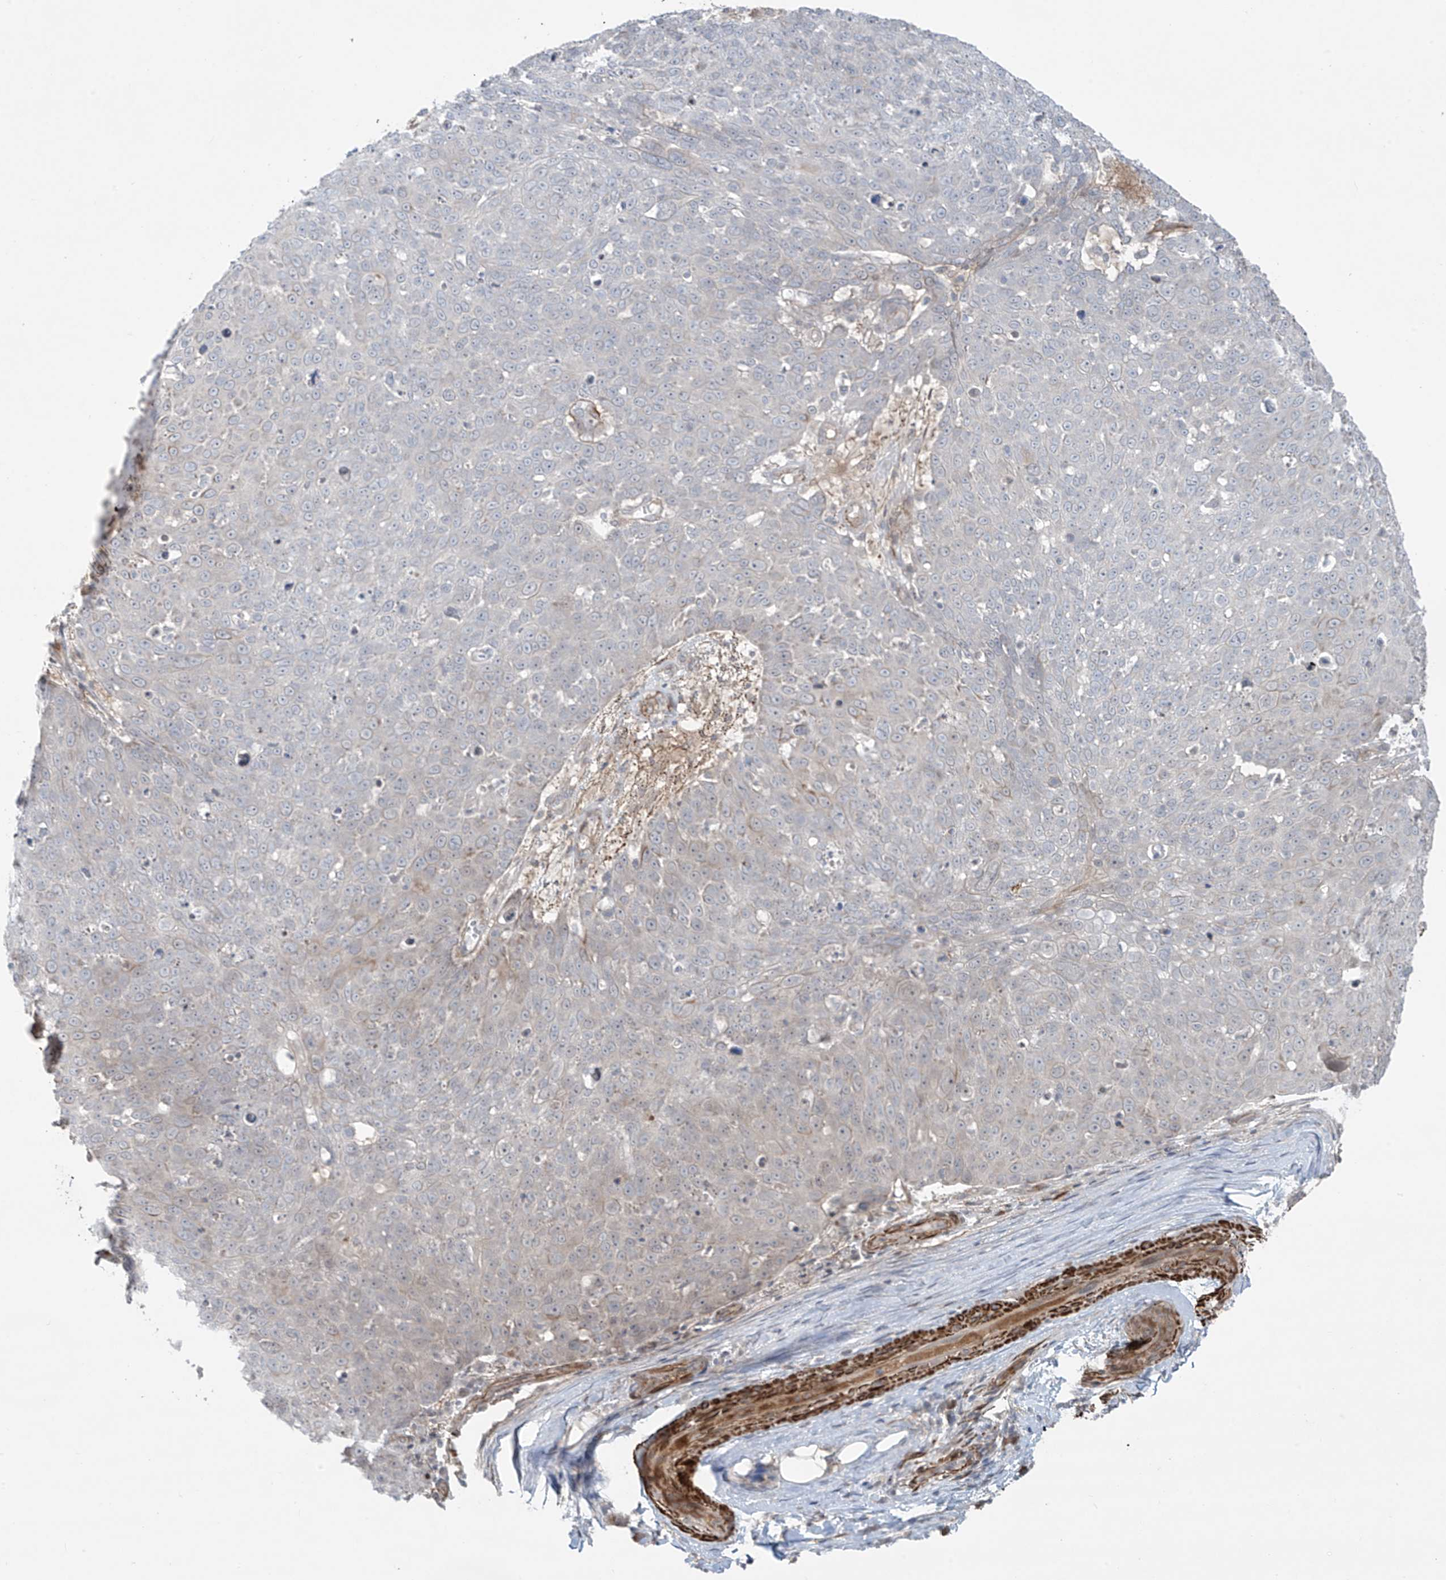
{"staining": {"intensity": "negative", "quantity": "none", "location": "none"}, "tissue": "skin cancer", "cell_type": "Tumor cells", "image_type": "cancer", "snomed": [{"axis": "morphology", "description": "Squamous cell carcinoma, NOS"}, {"axis": "topography", "description": "Skin"}], "caption": "DAB (3,3'-diaminobenzidine) immunohistochemical staining of skin cancer exhibits no significant positivity in tumor cells.", "gene": "RASGEF1A", "patient": {"sex": "male", "age": 71}}